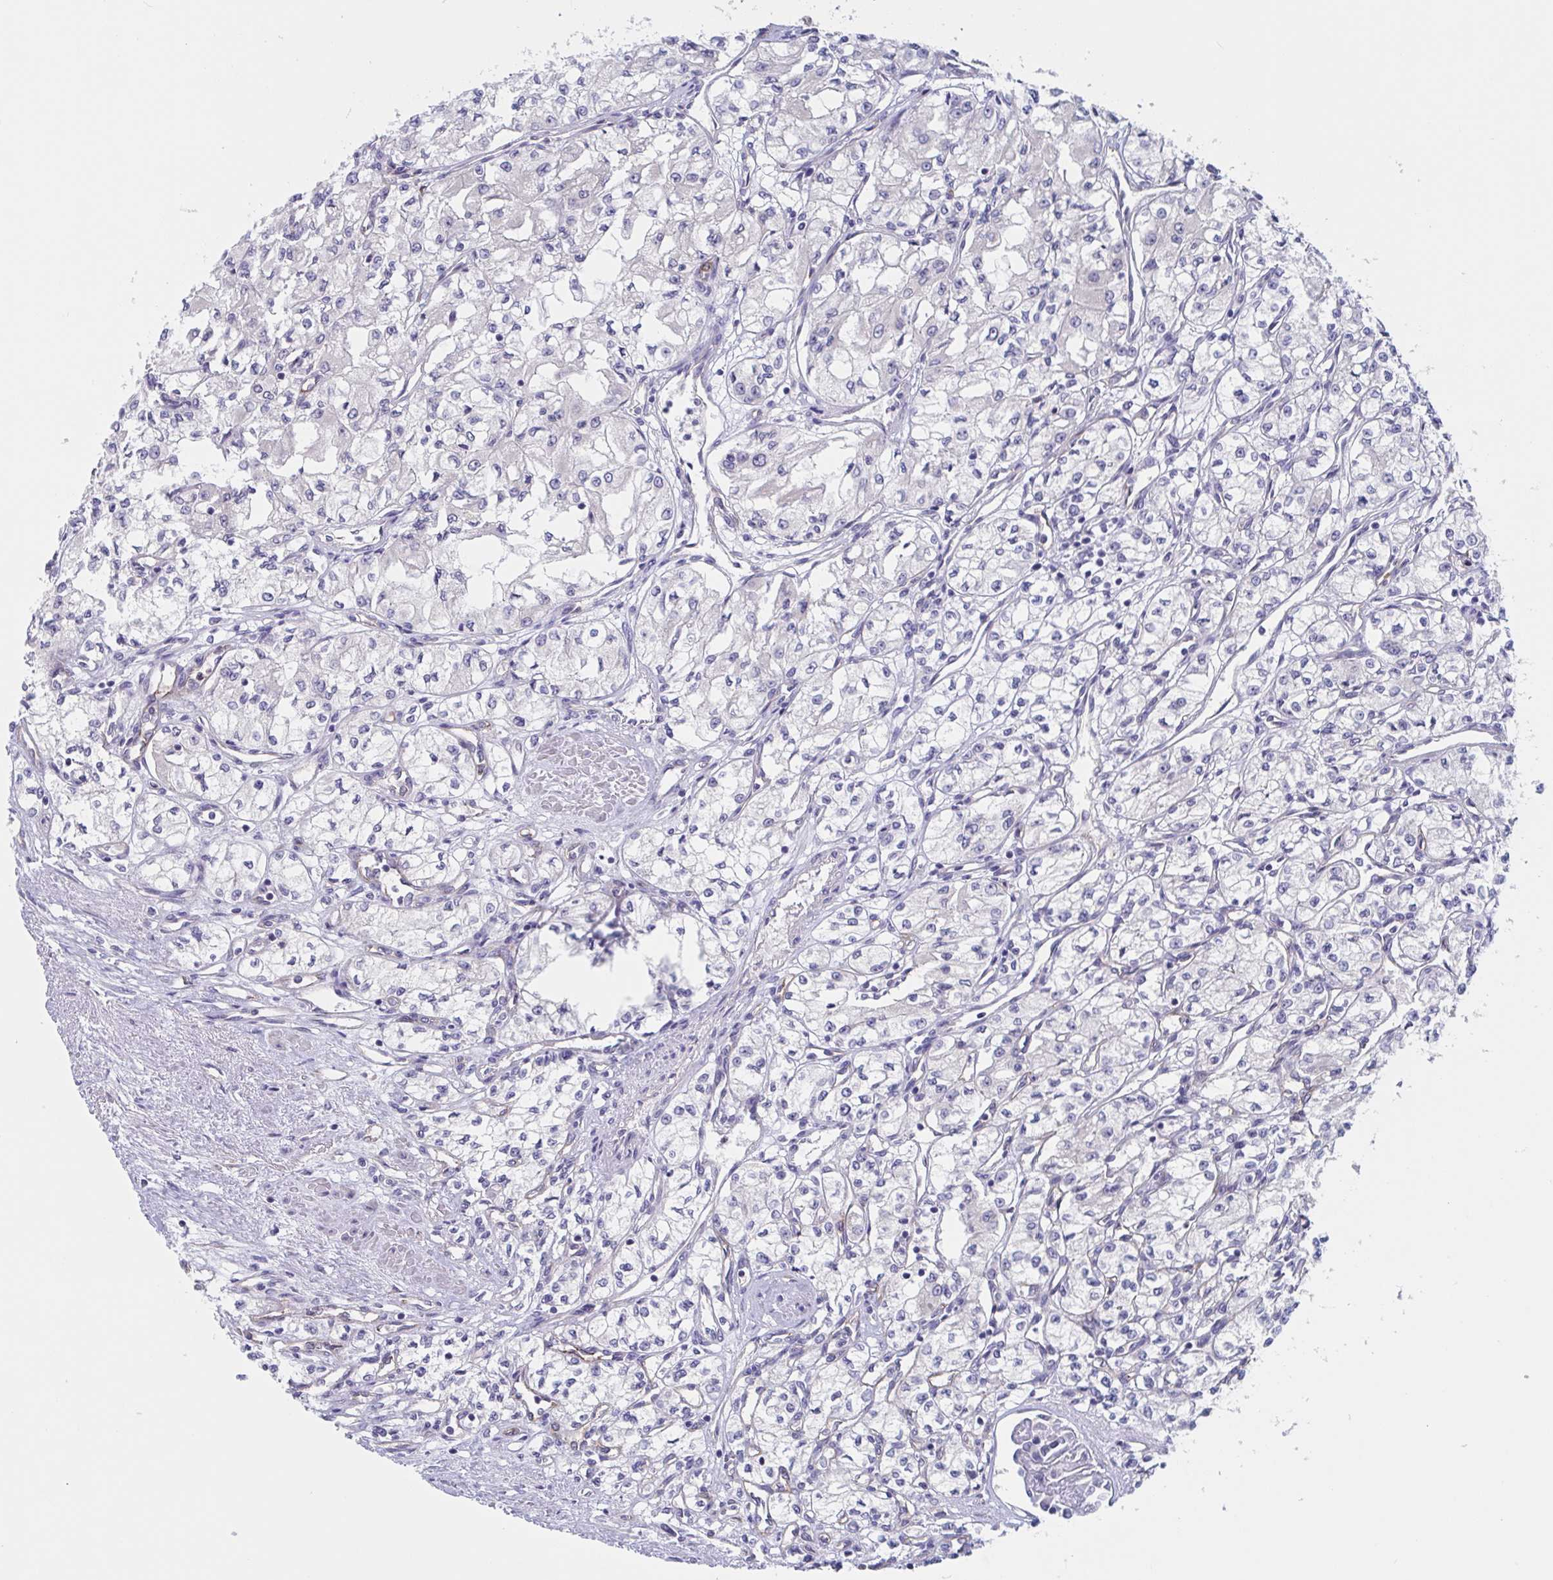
{"staining": {"intensity": "negative", "quantity": "none", "location": "none"}, "tissue": "renal cancer", "cell_type": "Tumor cells", "image_type": "cancer", "snomed": [{"axis": "morphology", "description": "Adenocarcinoma, NOS"}, {"axis": "topography", "description": "Kidney"}], "caption": "Immunohistochemical staining of human renal cancer (adenocarcinoma) displays no significant expression in tumor cells.", "gene": "ST14", "patient": {"sex": "male", "age": 59}}